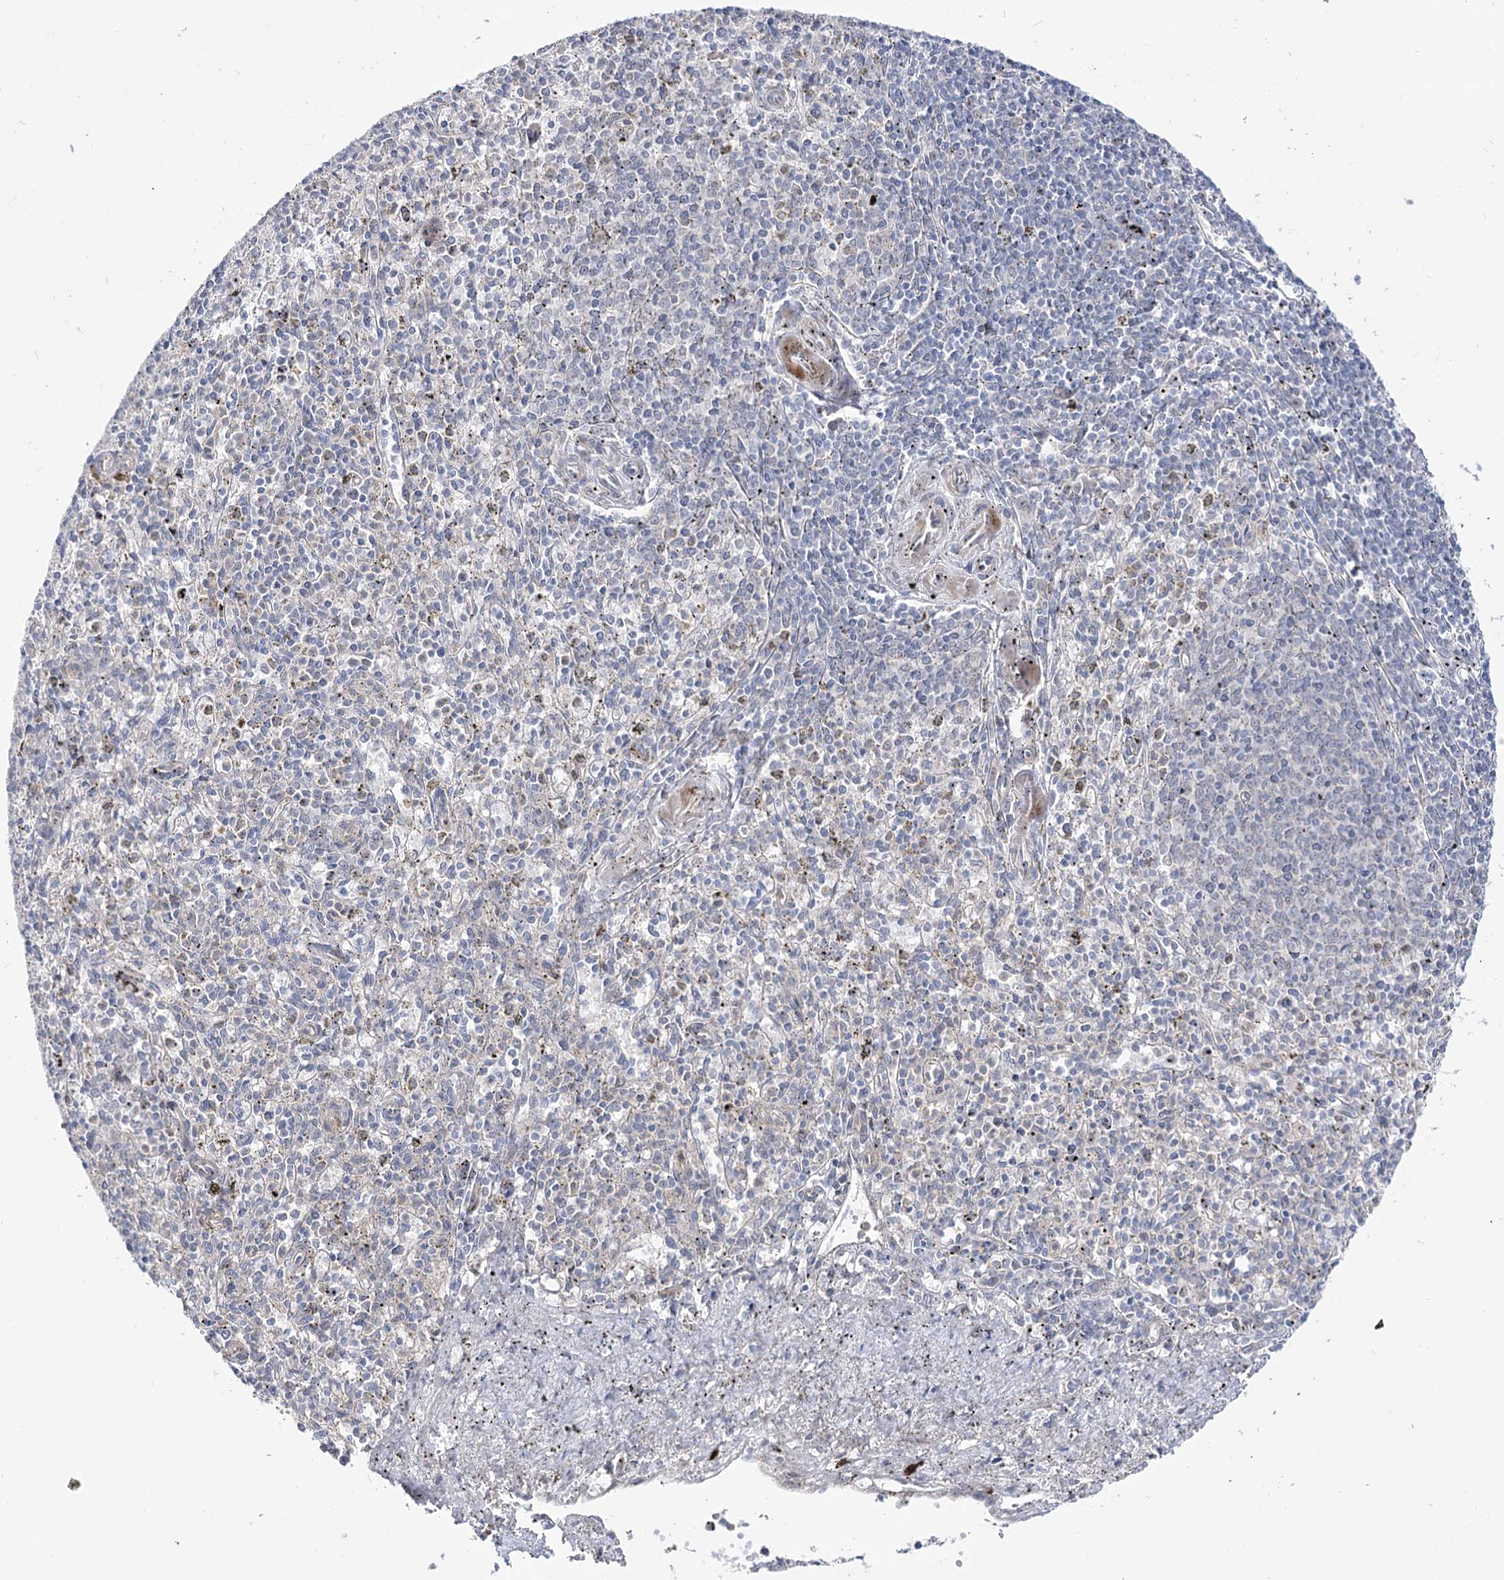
{"staining": {"intensity": "negative", "quantity": "none", "location": "none"}, "tissue": "spleen", "cell_type": "Cells in red pulp", "image_type": "normal", "snomed": [{"axis": "morphology", "description": "Normal tissue, NOS"}, {"axis": "topography", "description": "Spleen"}], "caption": "The histopathology image demonstrates no staining of cells in red pulp in benign spleen.", "gene": "ARHGAP32", "patient": {"sex": "male", "age": 72}}